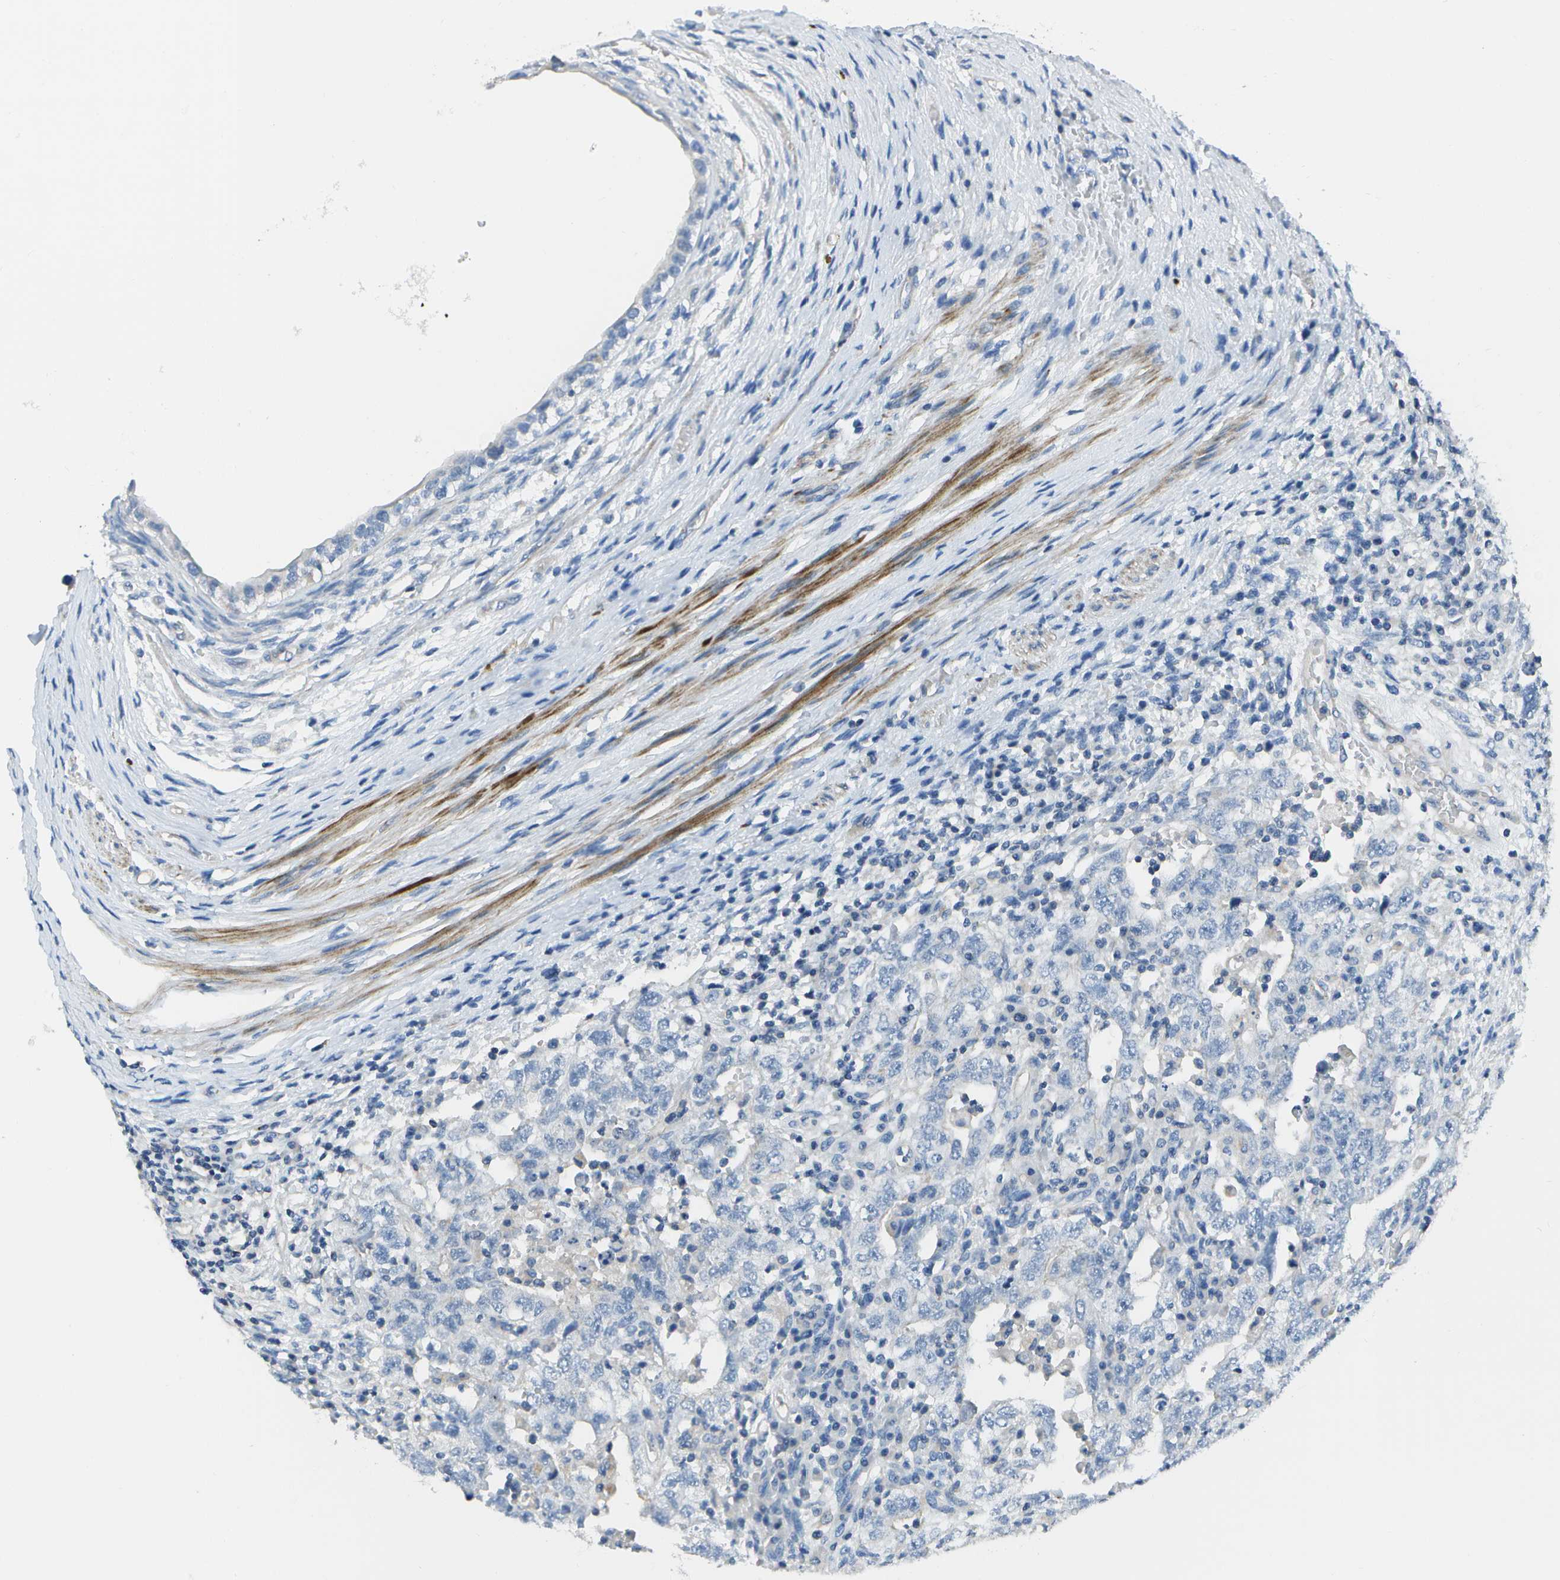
{"staining": {"intensity": "negative", "quantity": "none", "location": "none"}, "tissue": "testis cancer", "cell_type": "Tumor cells", "image_type": "cancer", "snomed": [{"axis": "morphology", "description": "Carcinoma, Embryonal, NOS"}, {"axis": "topography", "description": "Testis"}], "caption": "IHC histopathology image of neoplastic tissue: human testis cancer (embryonal carcinoma) stained with DAB exhibits no significant protein expression in tumor cells.", "gene": "DCT", "patient": {"sex": "male", "age": 26}}